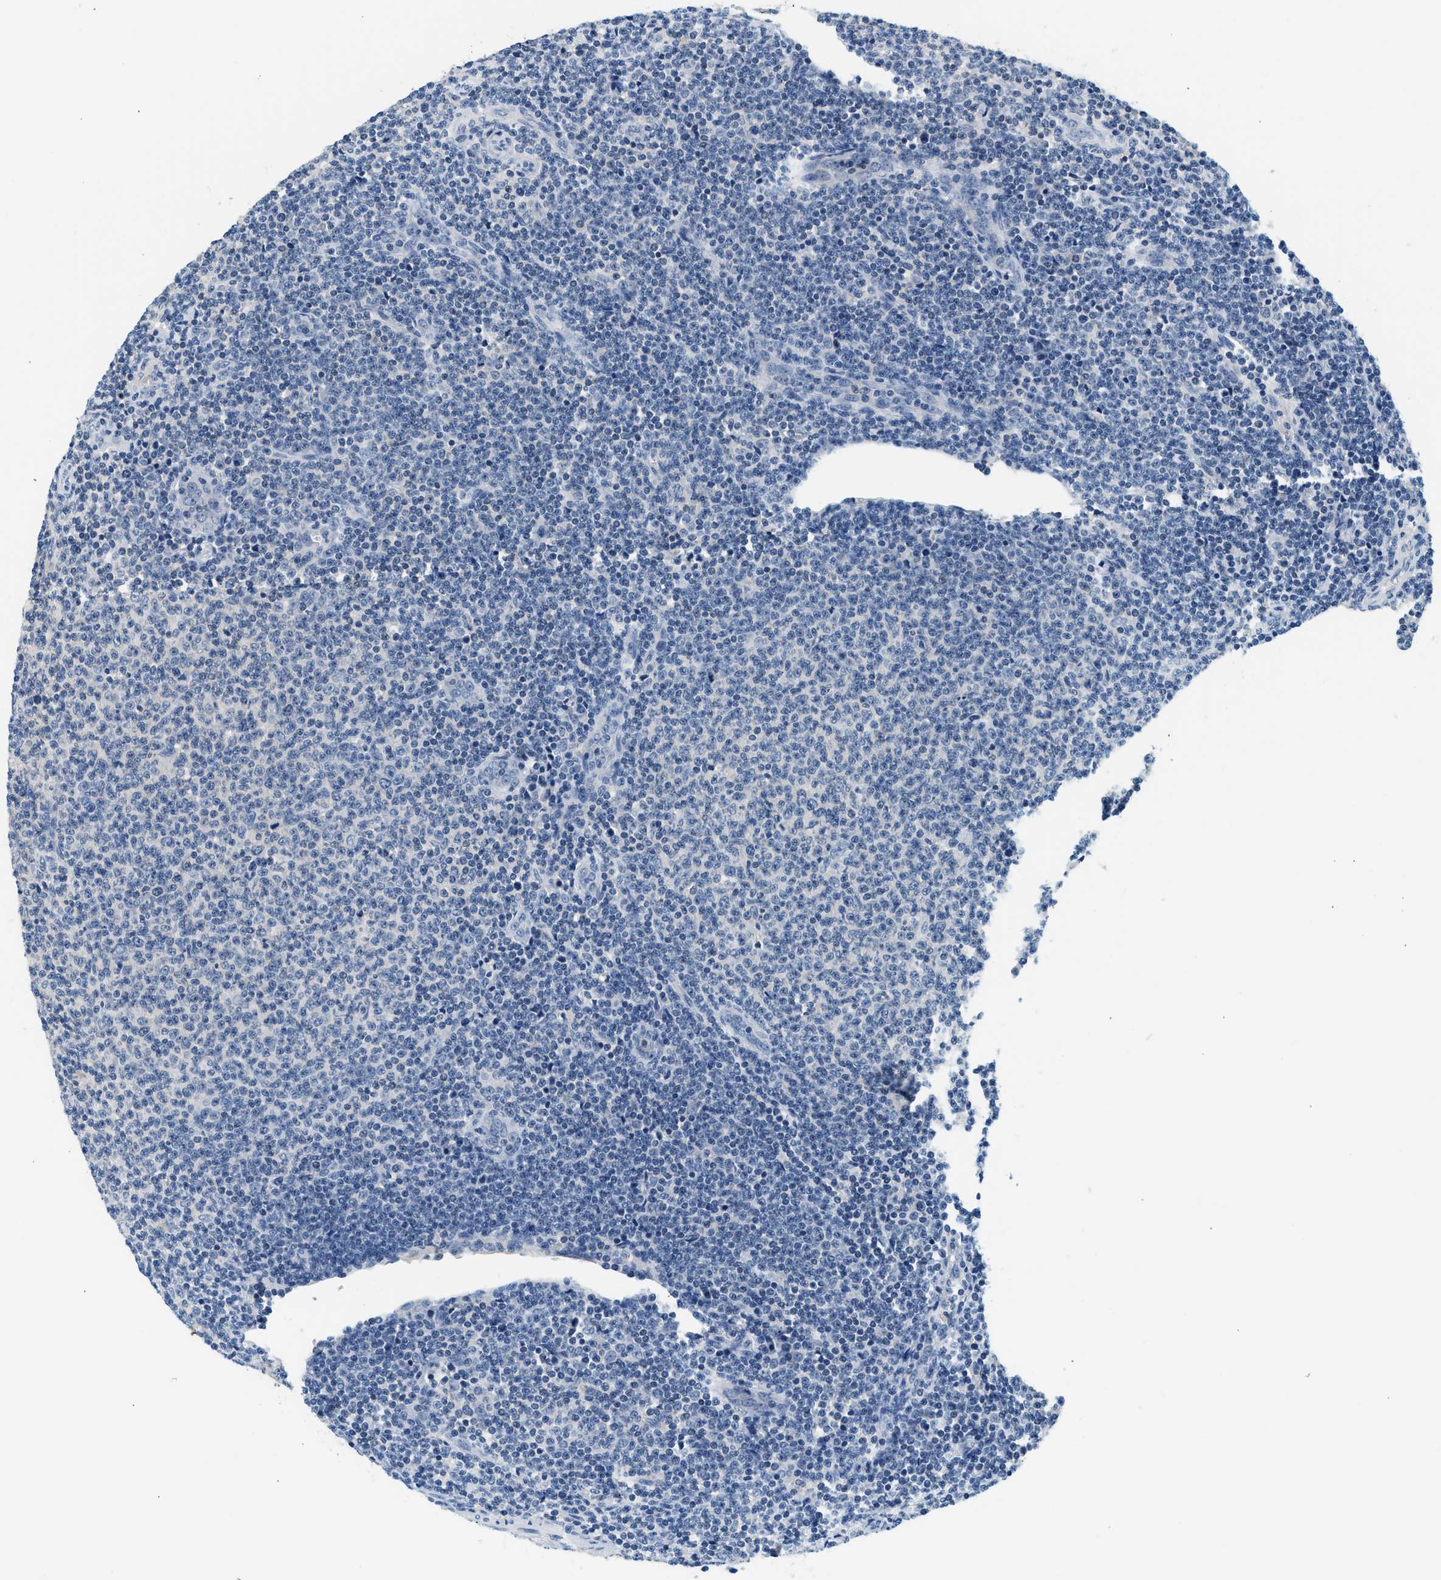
{"staining": {"intensity": "negative", "quantity": "none", "location": "none"}, "tissue": "lymphoma", "cell_type": "Tumor cells", "image_type": "cancer", "snomed": [{"axis": "morphology", "description": "Malignant lymphoma, non-Hodgkin's type, Low grade"}, {"axis": "topography", "description": "Lymph node"}], "caption": "Immunohistochemistry micrograph of neoplastic tissue: human malignant lymphoma, non-Hodgkin's type (low-grade) stained with DAB demonstrates no significant protein expression in tumor cells.", "gene": "SLC35E1", "patient": {"sex": "male", "age": 66}}